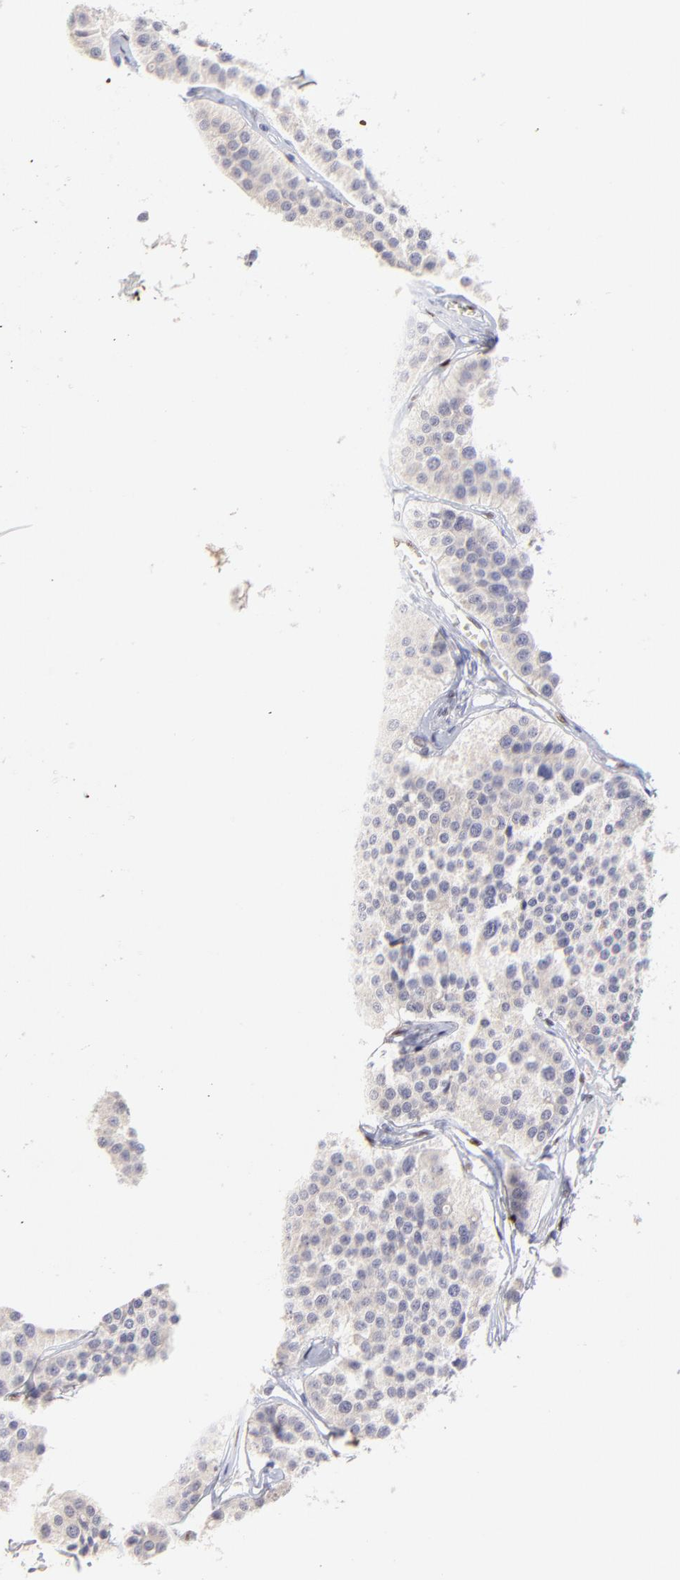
{"staining": {"intensity": "negative", "quantity": "none", "location": "none"}, "tissue": "carcinoid", "cell_type": "Tumor cells", "image_type": "cancer", "snomed": [{"axis": "morphology", "description": "Carcinoid, malignant, NOS"}, {"axis": "topography", "description": "Small intestine"}], "caption": "There is no significant positivity in tumor cells of malignant carcinoid.", "gene": "KLF4", "patient": {"sex": "male", "age": 60}}